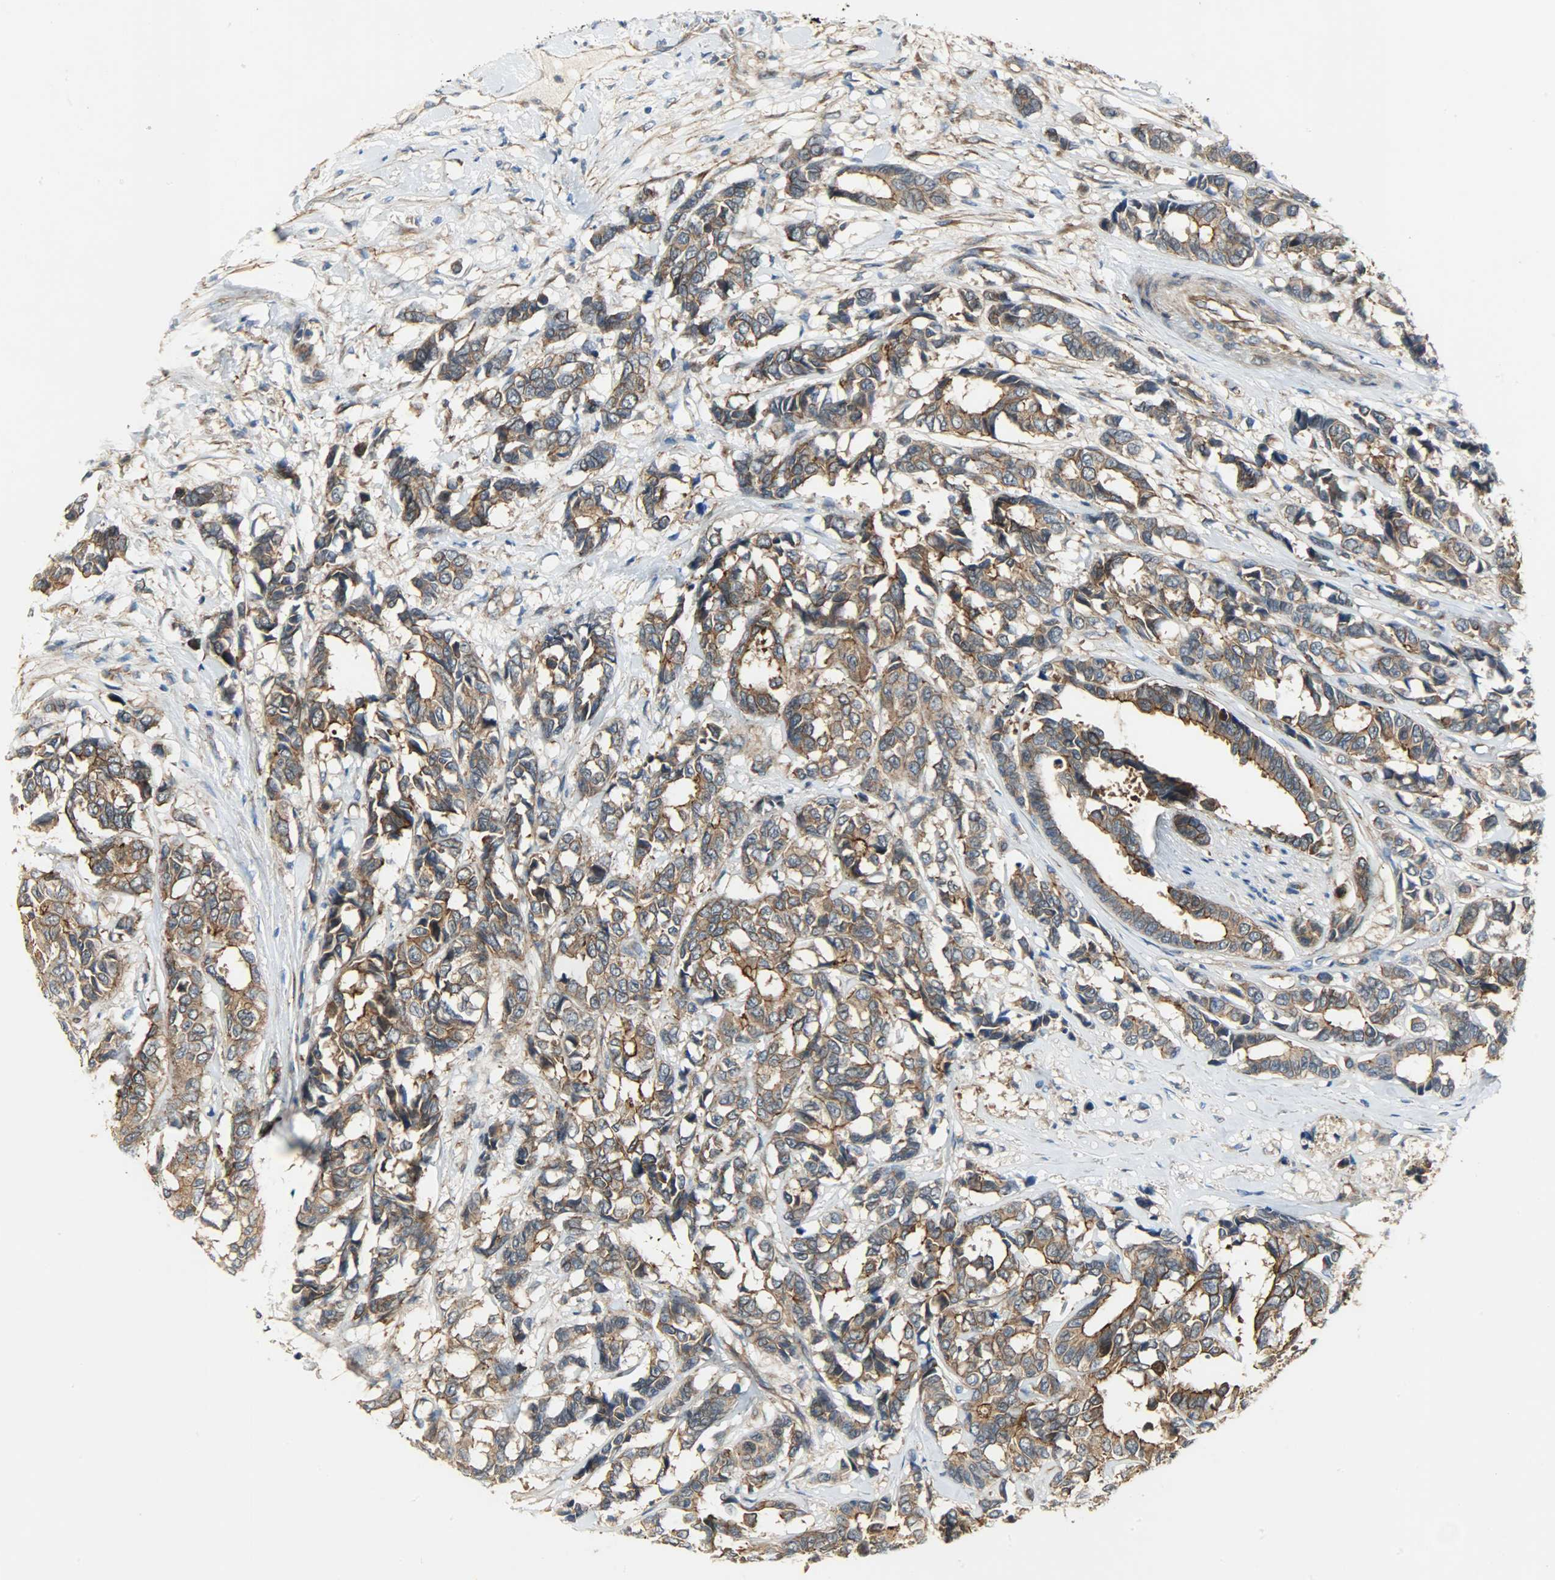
{"staining": {"intensity": "moderate", "quantity": ">75%", "location": "cytoplasmic/membranous"}, "tissue": "breast cancer", "cell_type": "Tumor cells", "image_type": "cancer", "snomed": [{"axis": "morphology", "description": "Duct carcinoma"}, {"axis": "topography", "description": "Breast"}], "caption": "A brown stain shows moderate cytoplasmic/membranous positivity of a protein in breast invasive ductal carcinoma tumor cells.", "gene": "KIAA1217", "patient": {"sex": "female", "age": 87}}